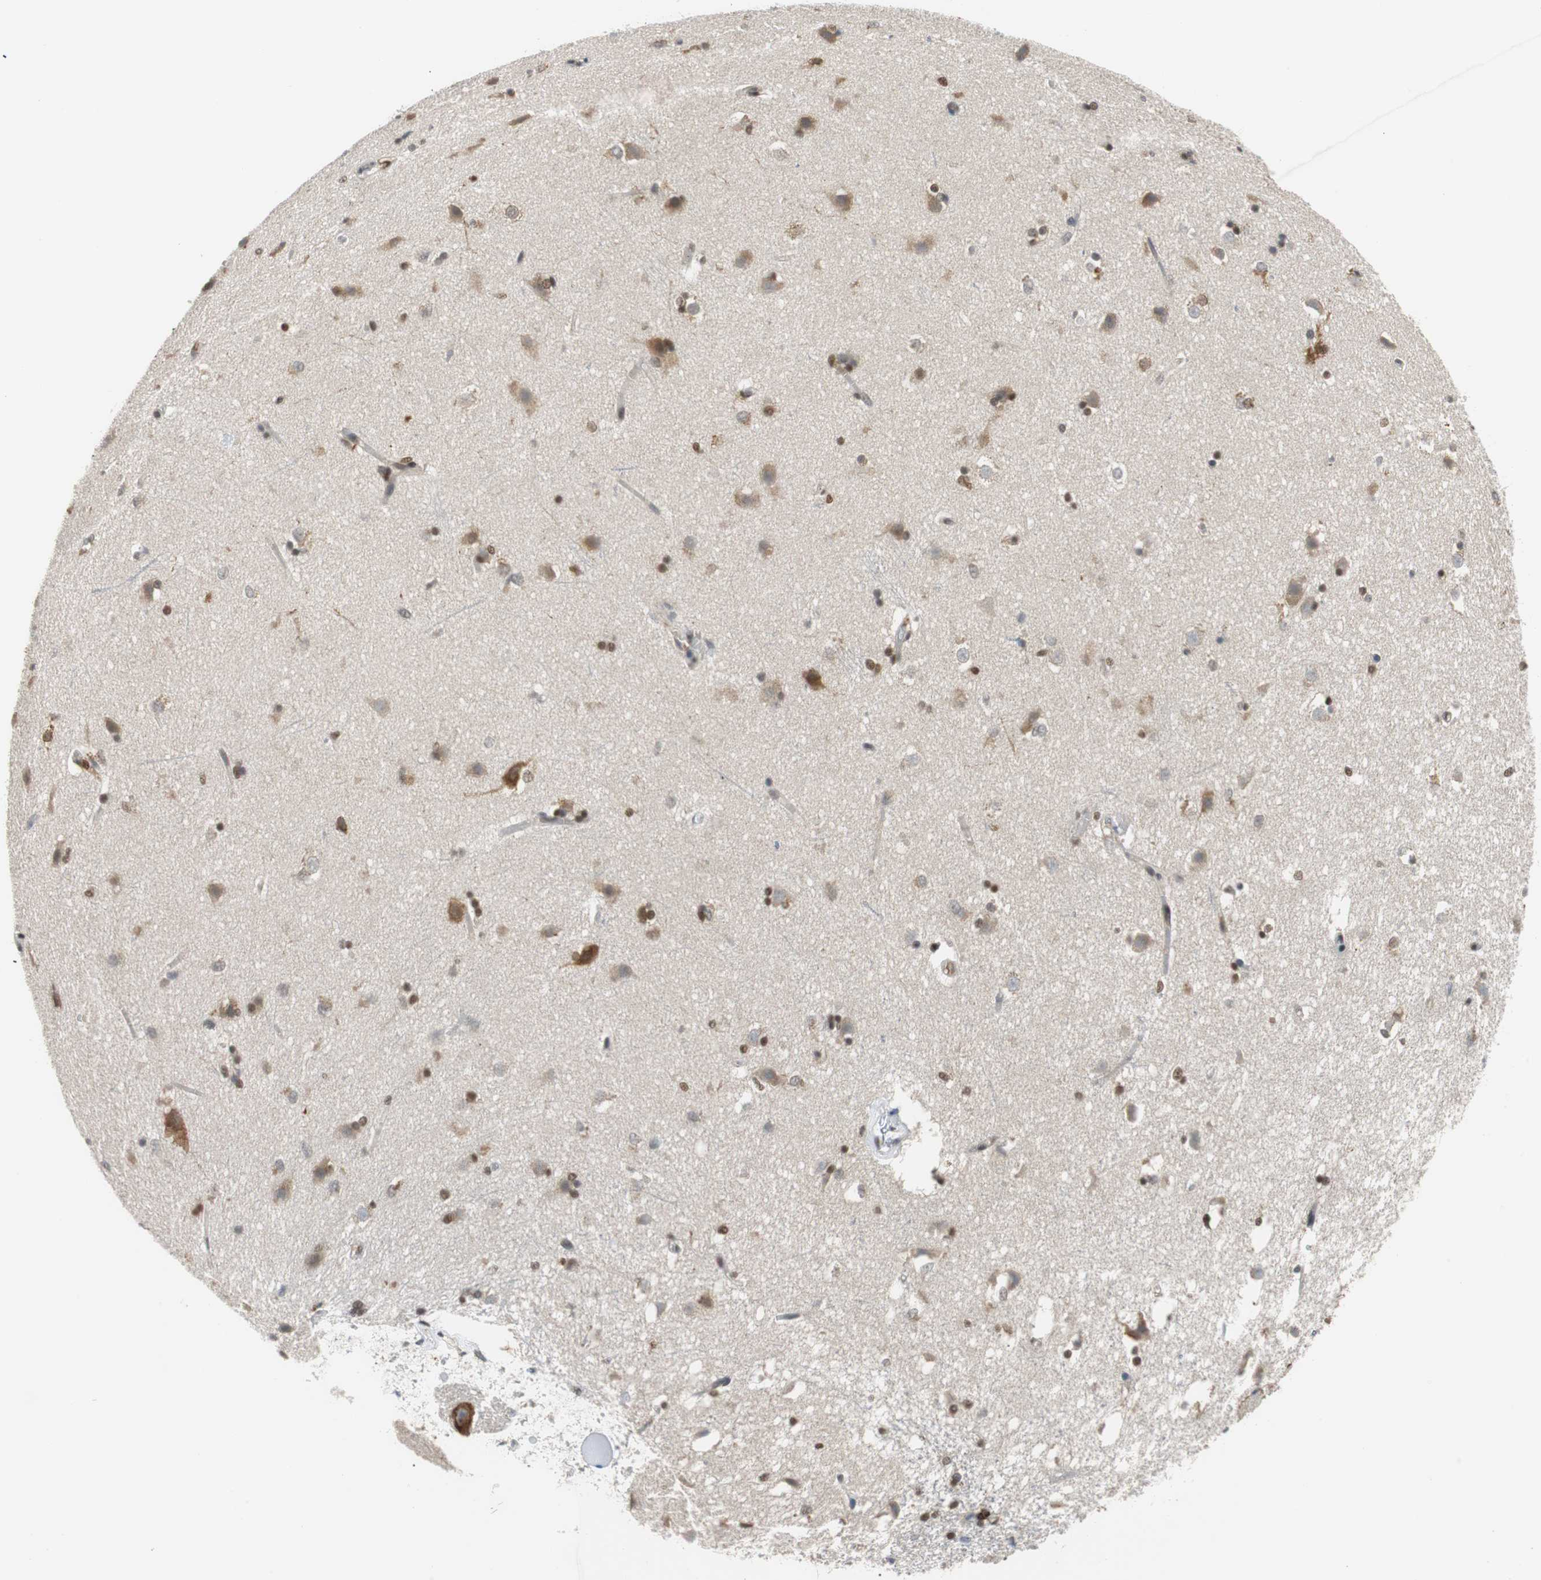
{"staining": {"intensity": "moderate", "quantity": "25%-75%", "location": "nuclear"}, "tissue": "caudate", "cell_type": "Glial cells", "image_type": "normal", "snomed": [{"axis": "morphology", "description": "Normal tissue, NOS"}, {"axis": "topography", "description": "Lateral ventricle wall"}], "caption": "A medium amount of moderate nuclear expression is appreciated in about 25%-75% of glial cells in normal caudate.", "gene": "SIRT1", "patient": {"sex": "female", "age": 19}}